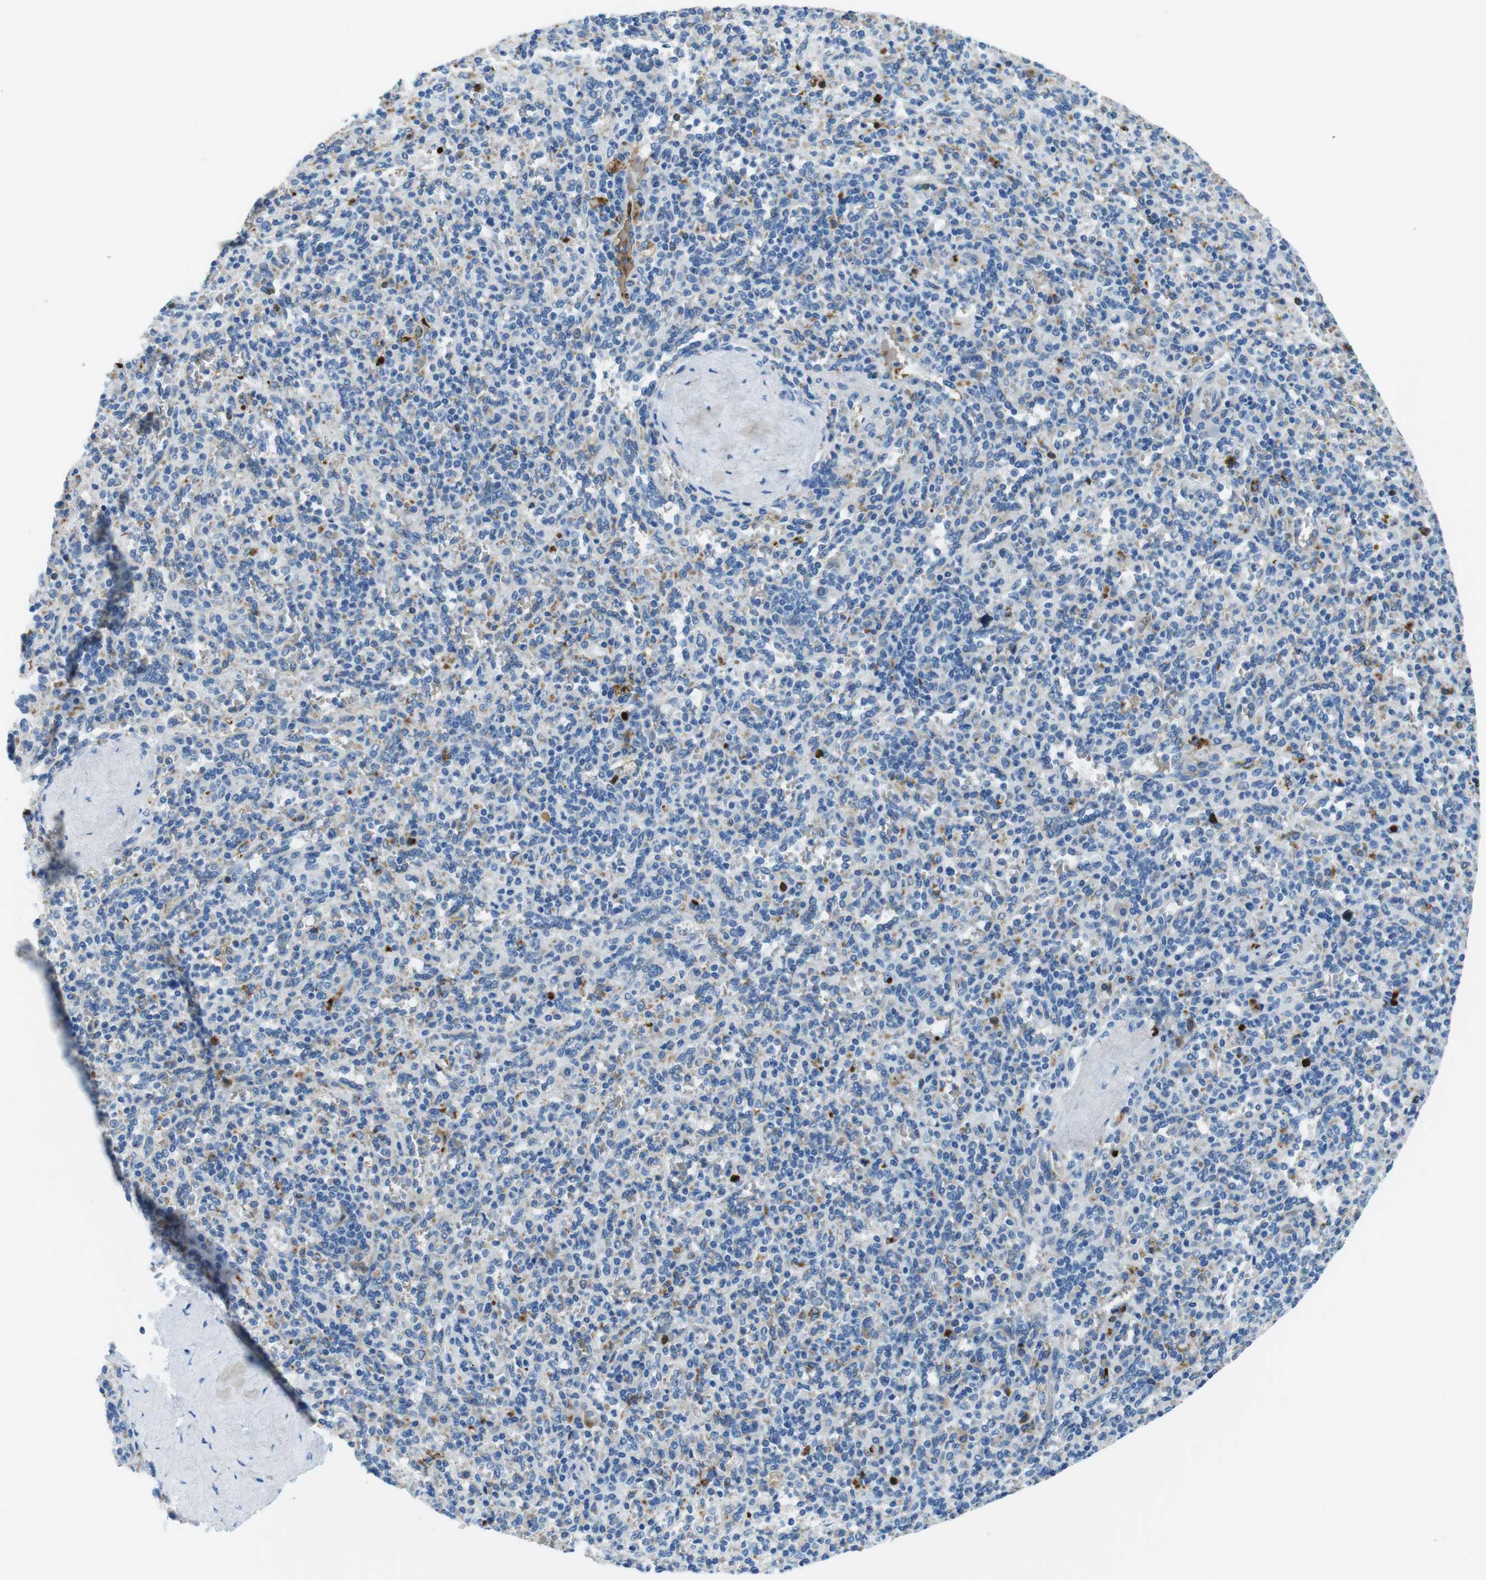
{"staining": {"intensity": "strong", "quantity": "25%-75%", "location": "cytoplasmic/membranous"}, "tissue": "spleen", "cell_type": "Cells in red pulp", "image_type": "normal", "snomed": [{"axis": "morphology", "description": "Normal tissue, NOS"}, {"axis": "topography", "description": "Spleen"}], "caption": "Strong cytoplasmic/membranous positivity for a protein is appreciated in about 25%-75% of cells in red pulp of benign spleen using IHC.", "gene": "TFAP2C", "patient": {"sex": "male", "age": 36}}